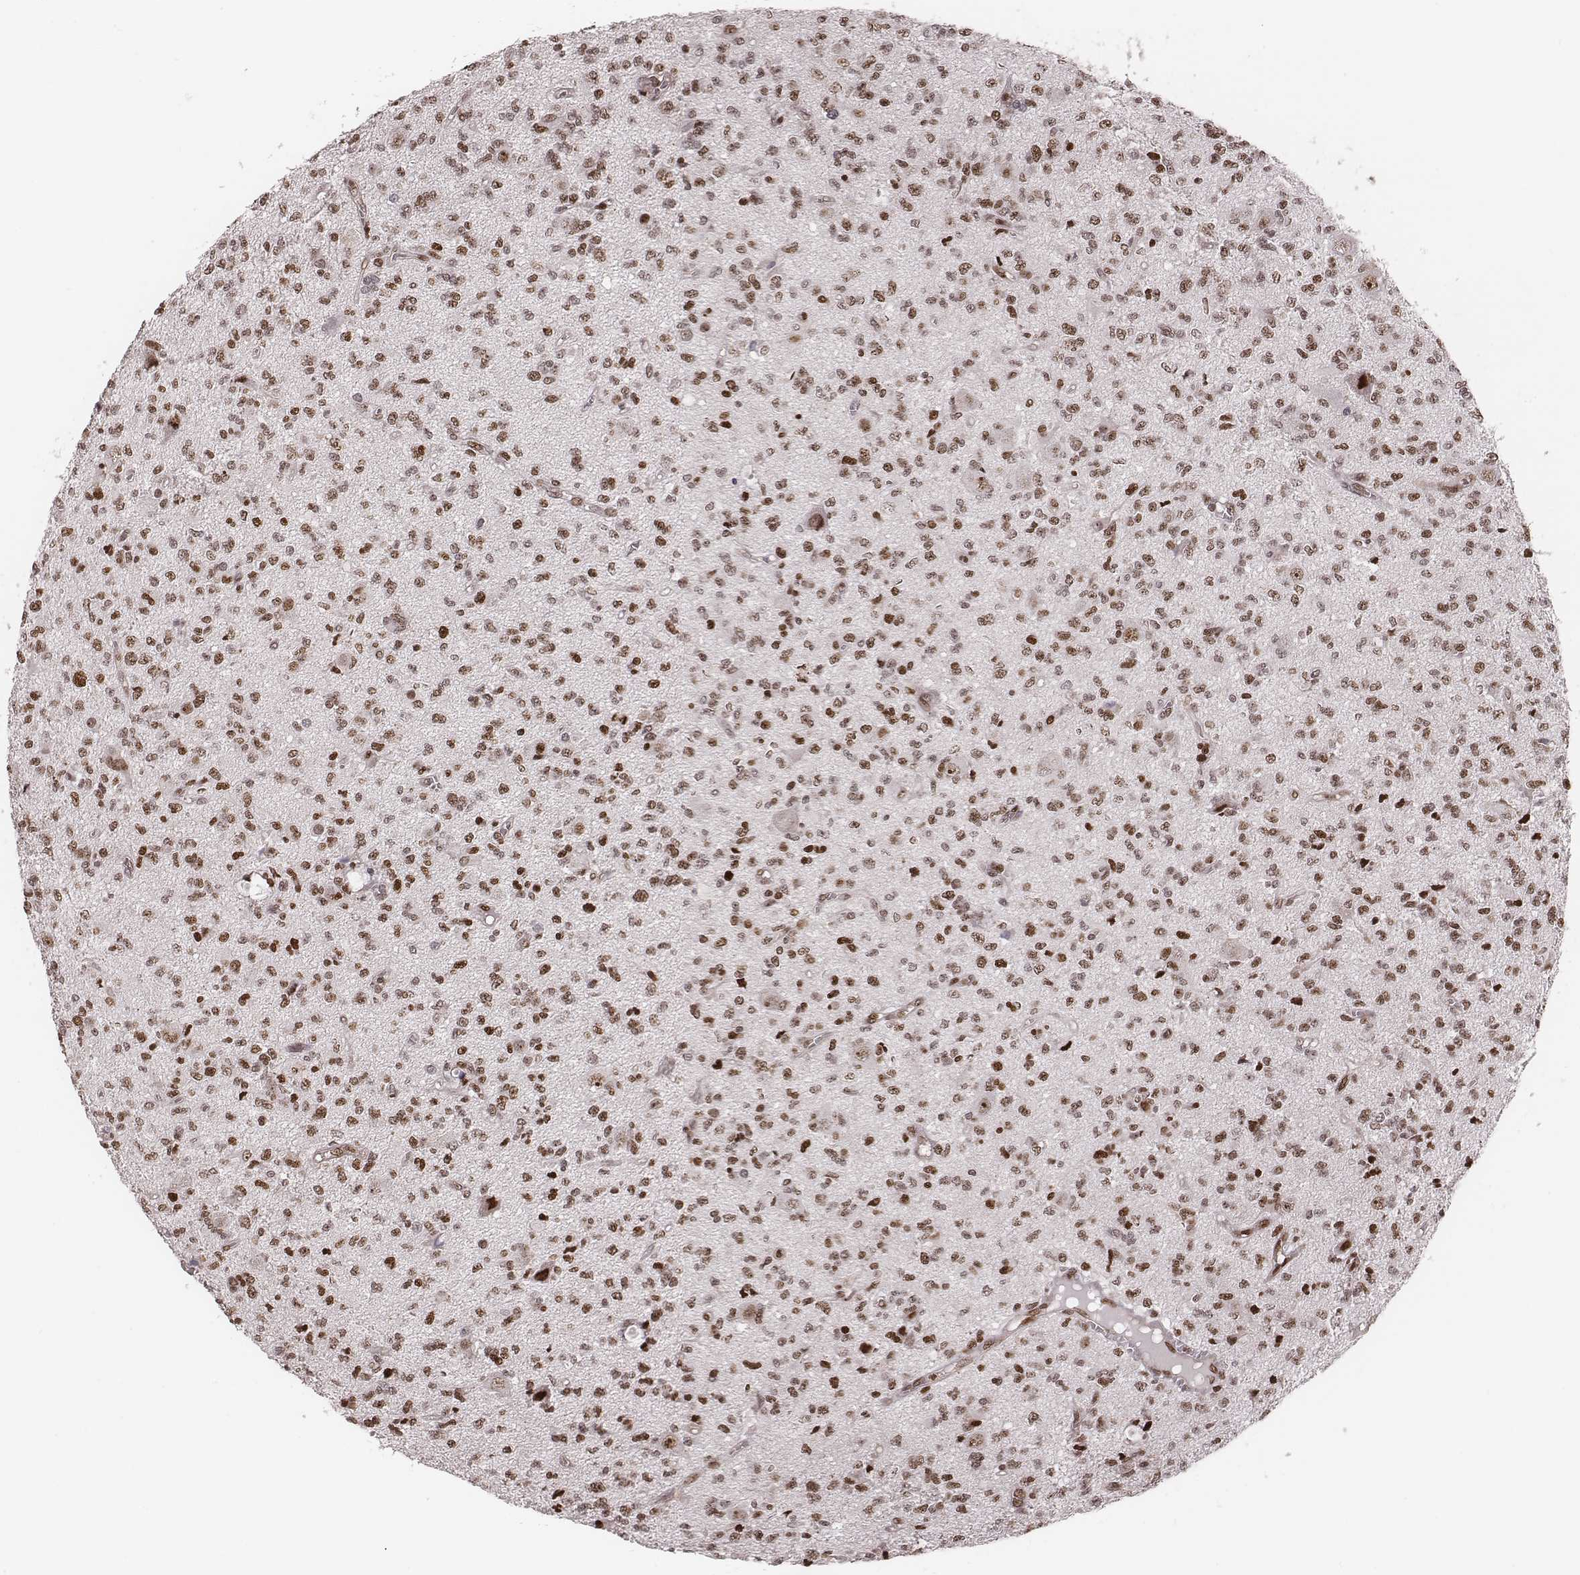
{"staining": {"intensity": "moderate", "quantity": "25%-75%", "location": "nuclear"}, "tissue": "glioma", "cell_type": "Tumor cells", "image_type": "cancer", "snomed": [{"axis": "morphology", "description": "Glioma, malignant, Low grade"}, {"axis": "topography", "description": "Brain"}], "caption": "Brown immunohistochemical staining in human glioma shows moderate nuclear positivity in about 25%-75% of tumor cells. The staining is performed using DAB brown chromogen to label protein expression. The nuclei are counter-stained blue using hematoxylin.", "gene": "VRK3", "patient": {"sex": "male", "age": 64}}